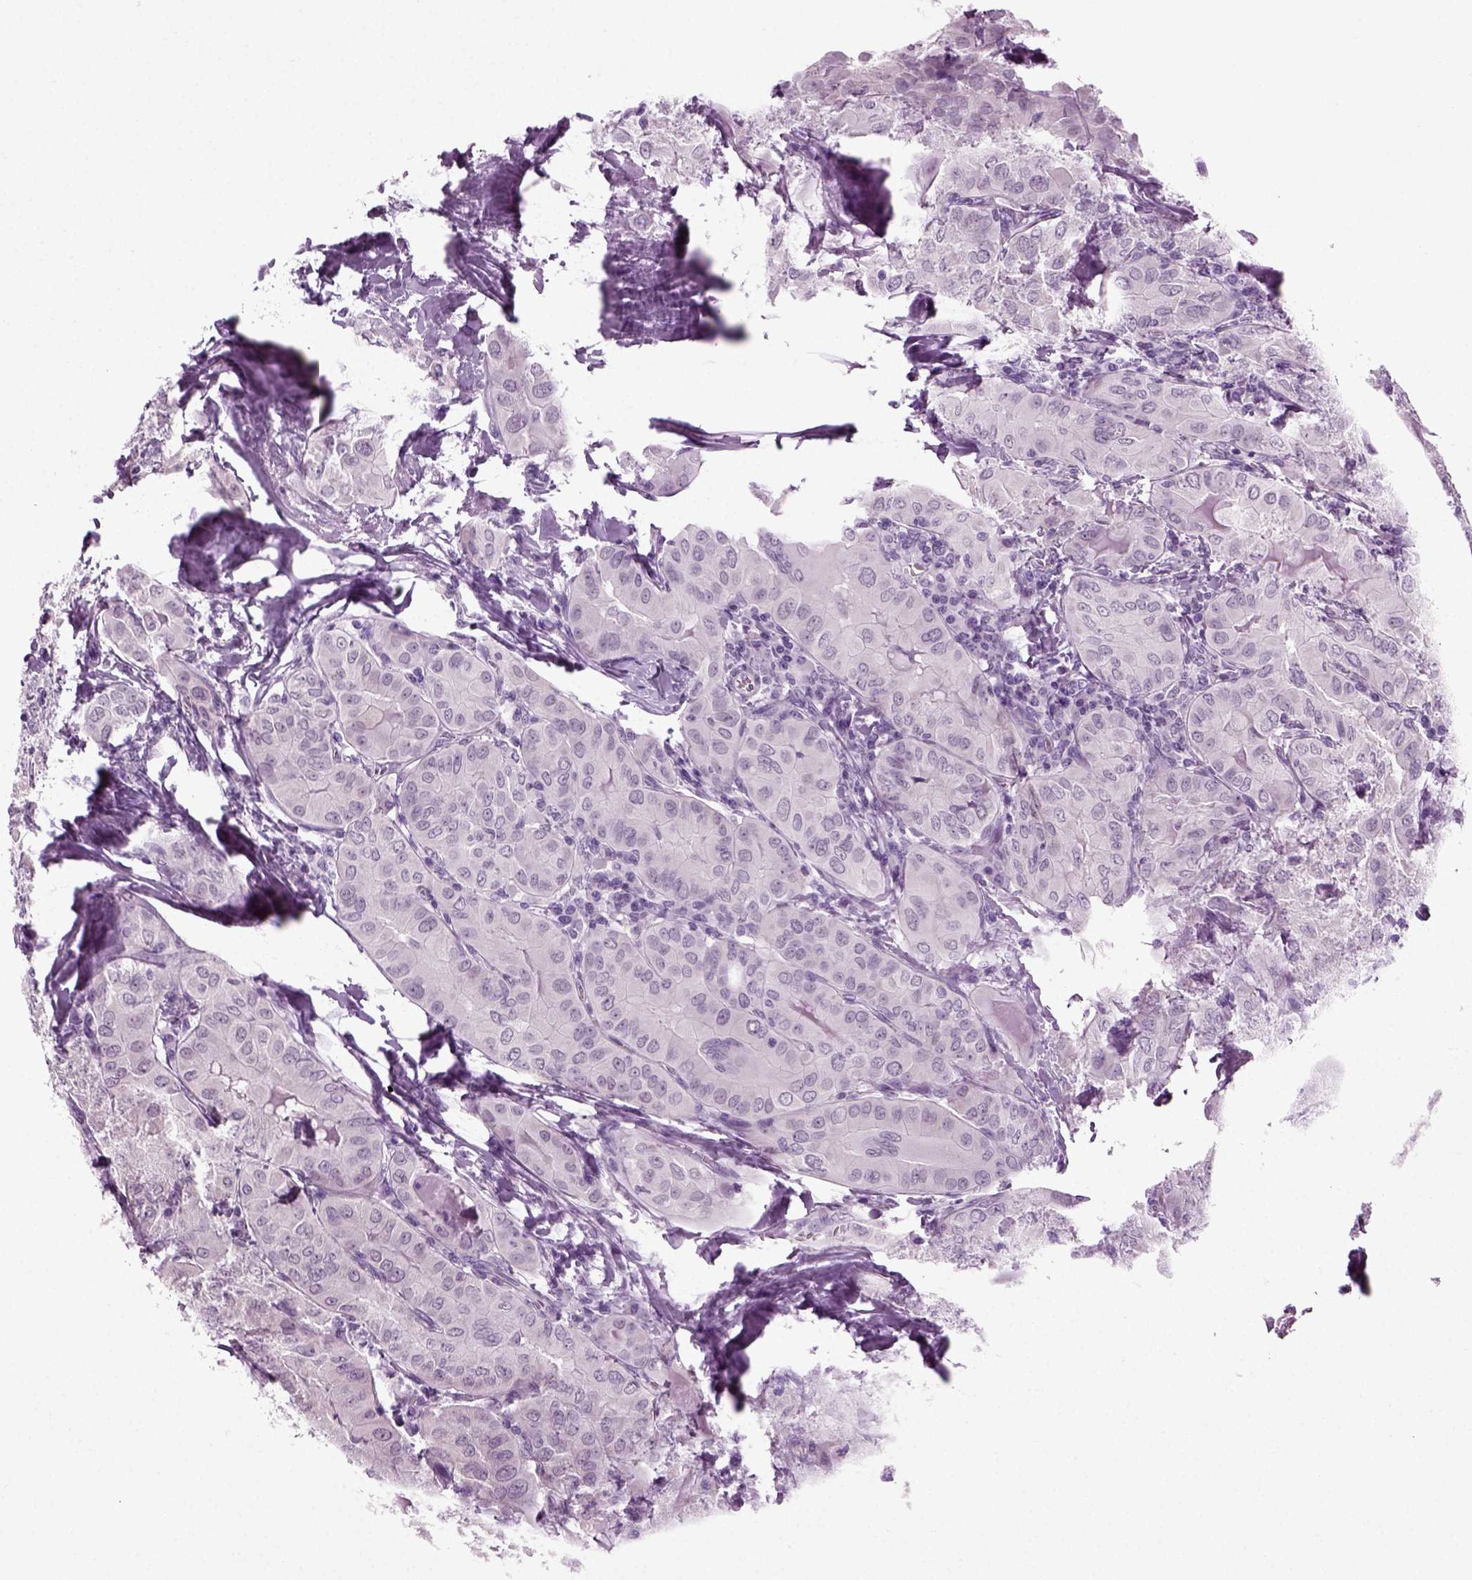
{"staining": {"intensity": "negative", "quantity": "none", "location": "none"}, "tissue": "thyroid cancer", "cell_type": "Tumor cells", "image_type": "cancer", "snomed": [{"axis": "morphology", "description": "Papillary adenocarcinoma, NOS"}, {"axis": "topography", "description": "Thyroid gland"}], "caption": "Human papillary adenocarcinoma (thyroid) stained for a protein using immunohistochemistry reveals no expression in tumor cells.", "gene": "ZC2HC1C", "patient": {"sex": "female", "age": 37}}